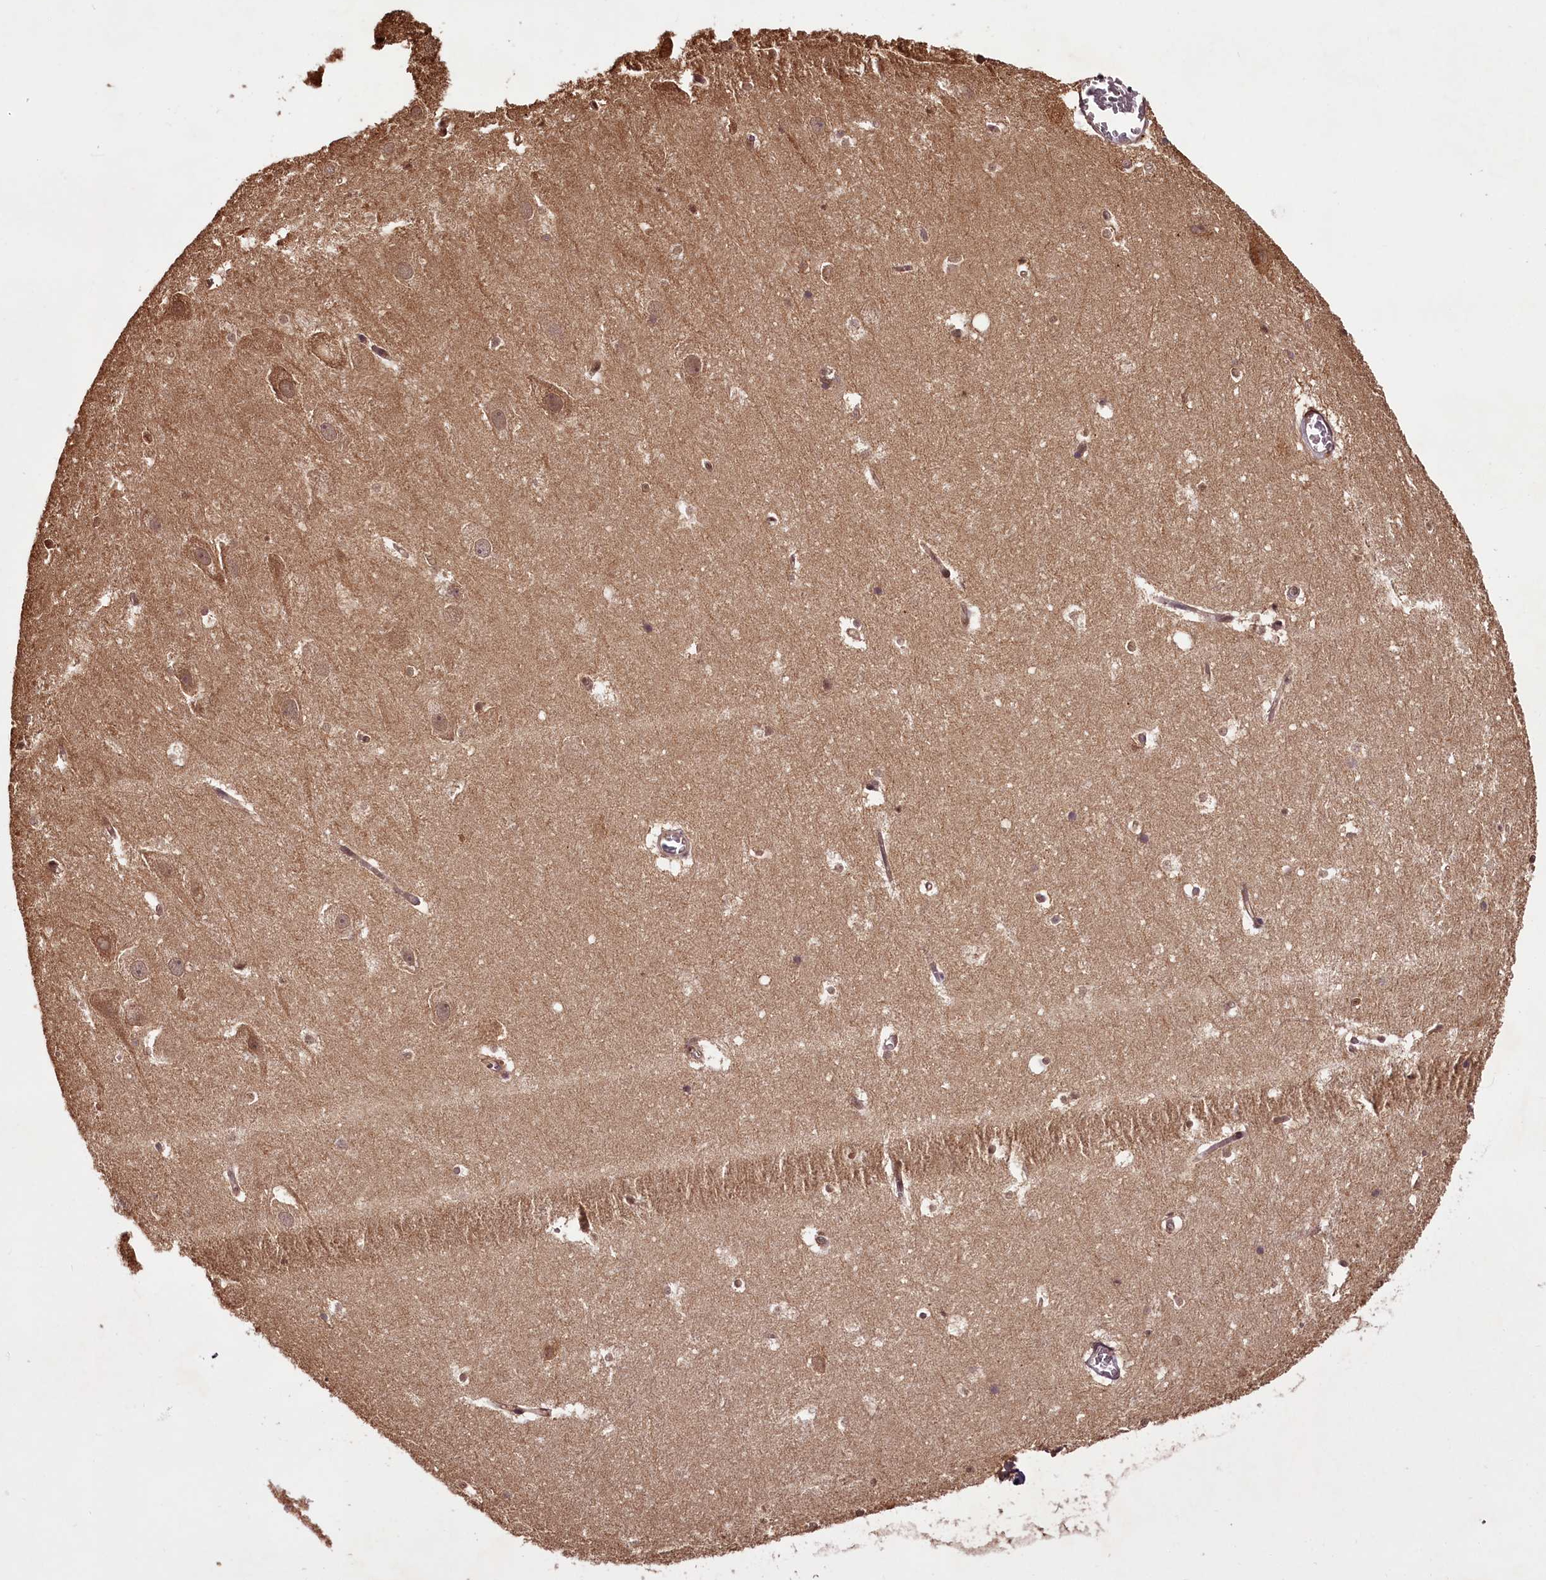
{"staining": {"intensity": "moderate", "quantity": "<25%", "location": "cytoplasmic/membranous,nuclear"}, "tissue": "hippocampus", "cell_type": "Glial cells", "image_type": "normal", "snomed": [{"axis": "morphology", "description": "Normal tissue, NOS"}, {"axis": "topography", "description": "Hippocampus"}], "caption": "Immunohistochemical staining of benign human hippocampus exhibits <25% levels of moderate cytoplasmic/membranous,nuclear protein positivity in about <25% of glial cells.", "gene": "NPRL2", "patient": {"sex": "female", "age": 52}}